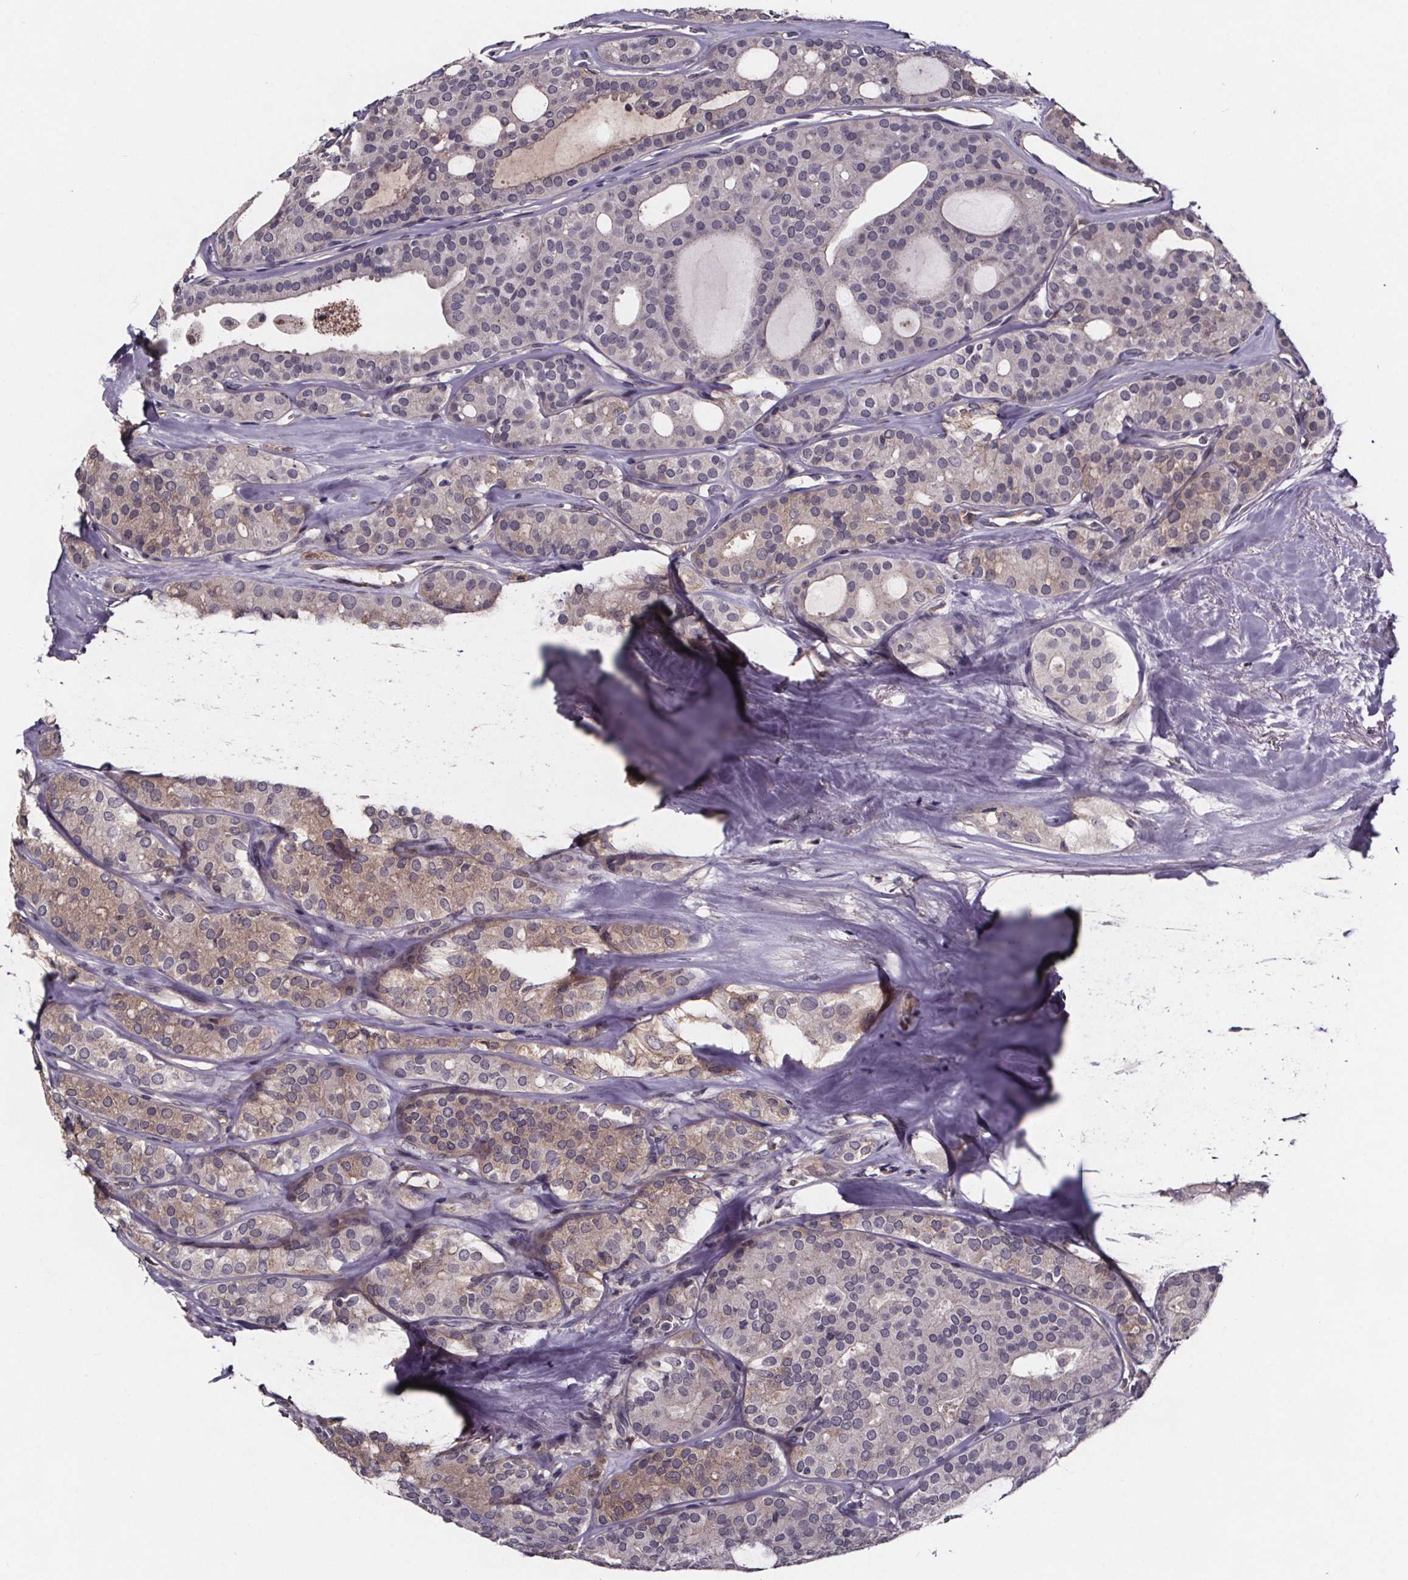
{"staining": {"intensity": "weak", "quantity": "<25%", "location": "cytoplasmic/membranous"}, "tissue": "thyroid cancer", "cell_type": "Tumor cells", "image_type": "cancer", "snomed": [{"axis": "morphology", "description": "Follicular adenoma carcinoma, NOS"}, {"axis": "topography", "description": "Thyroid gland"}], "caption": "DAB immunohistochemical staining of human thyroid follicular adenoma carcinoma shows no significant staining in tumor cells.", "gene": "NPHP4", "patient": {"sex": "male", "age": 75}}